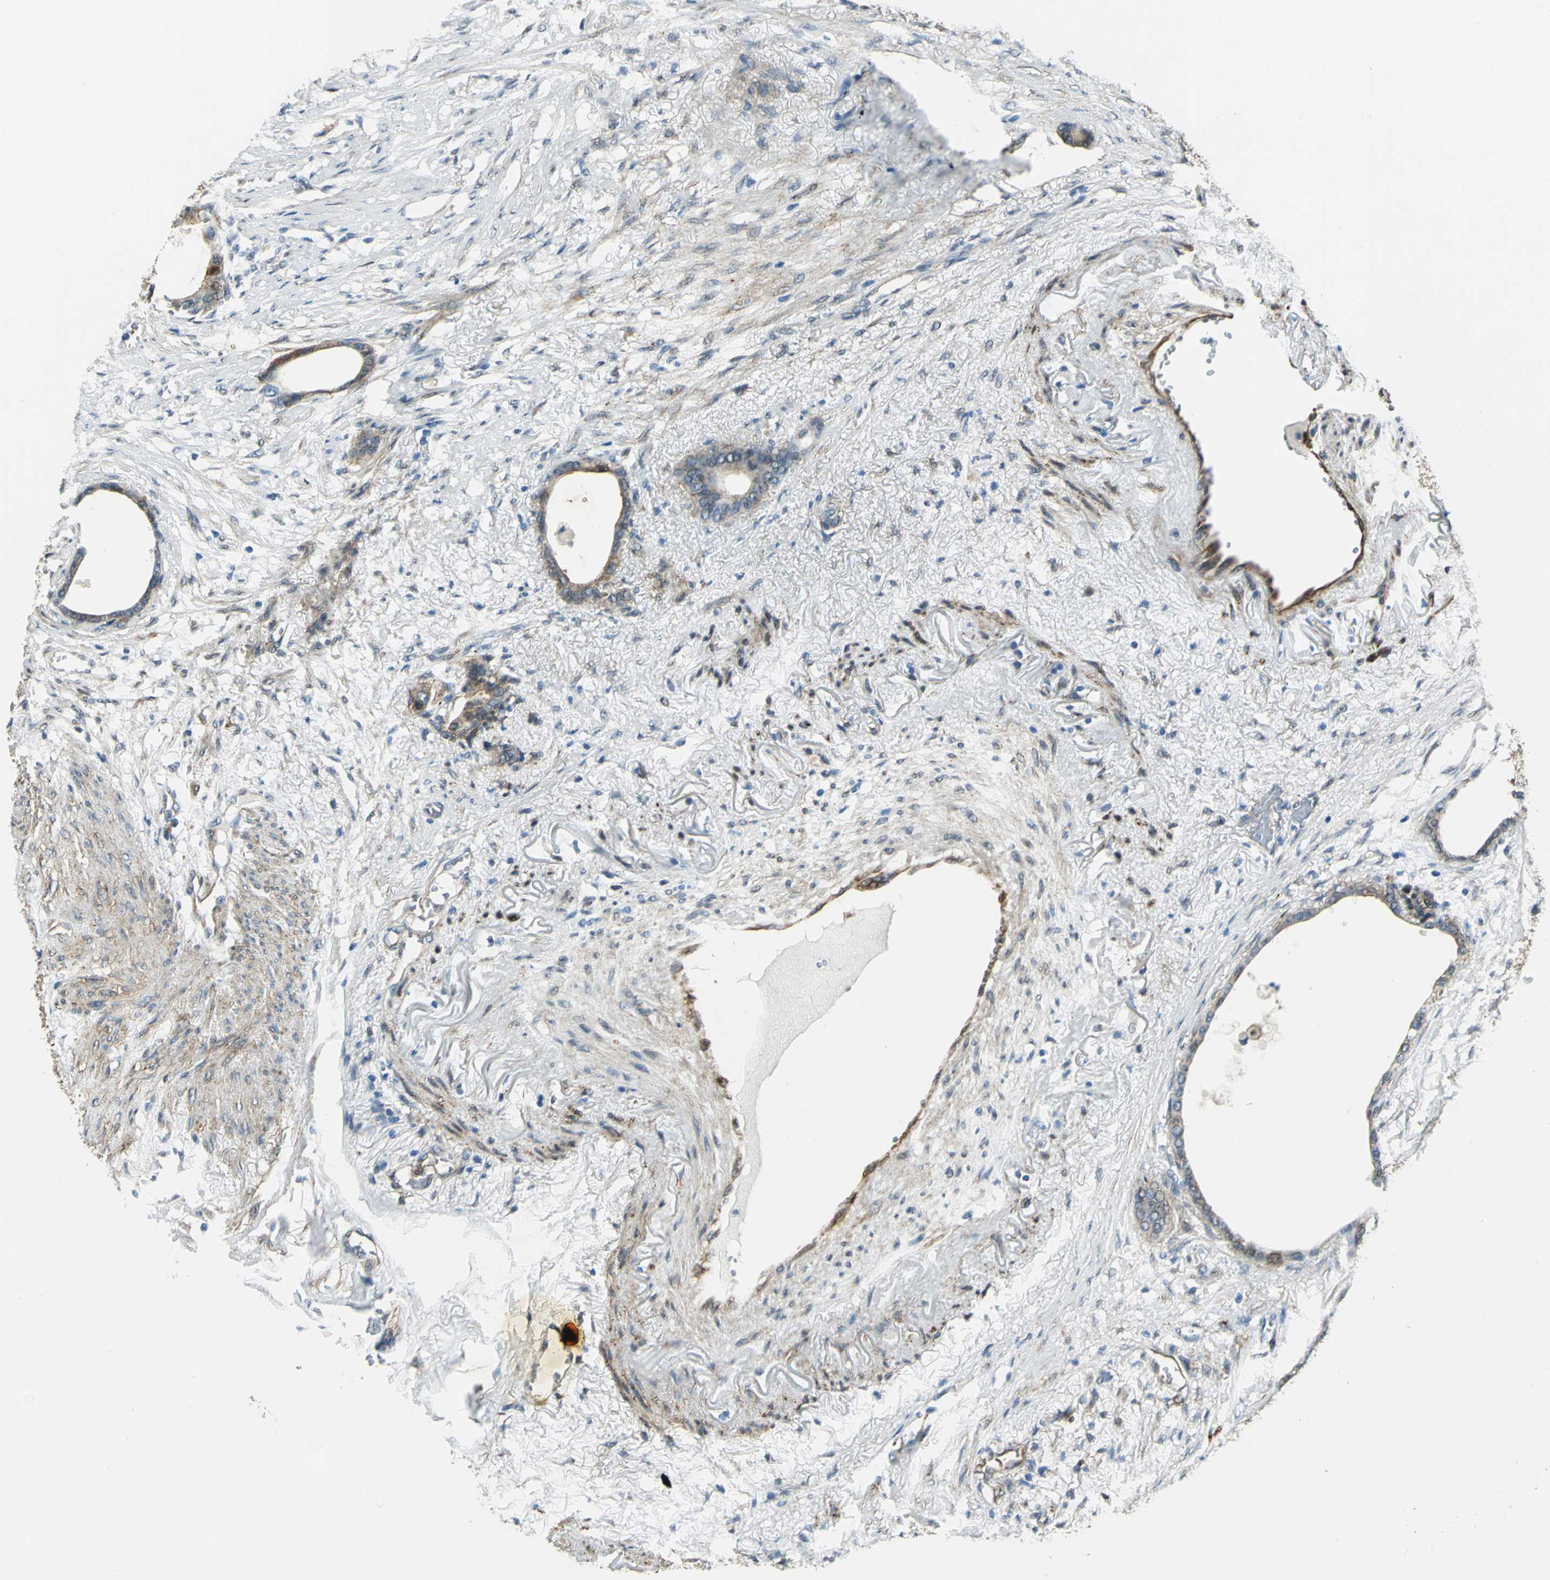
{"staining": {"intensity": "weak", "quantity": "<25%", "location": "cytoplasmic/membranous"}, "tissue": "stomach cancer", "cell_type": "Tumor cells", "image_type": "cancer", "snomed": [{"axis": "morphology", "description": "Adenocarcinoma, NOS"}, {"axis": "topography", "description": "Stomach"}], "caption": "Adenocarcinoma (stomach) stained for a protein using immunohistochemistry (IHC) reveals no positivity tumor cells.", "gene": "HSPB1", "patient": {"sex": "female", "age": 75}}